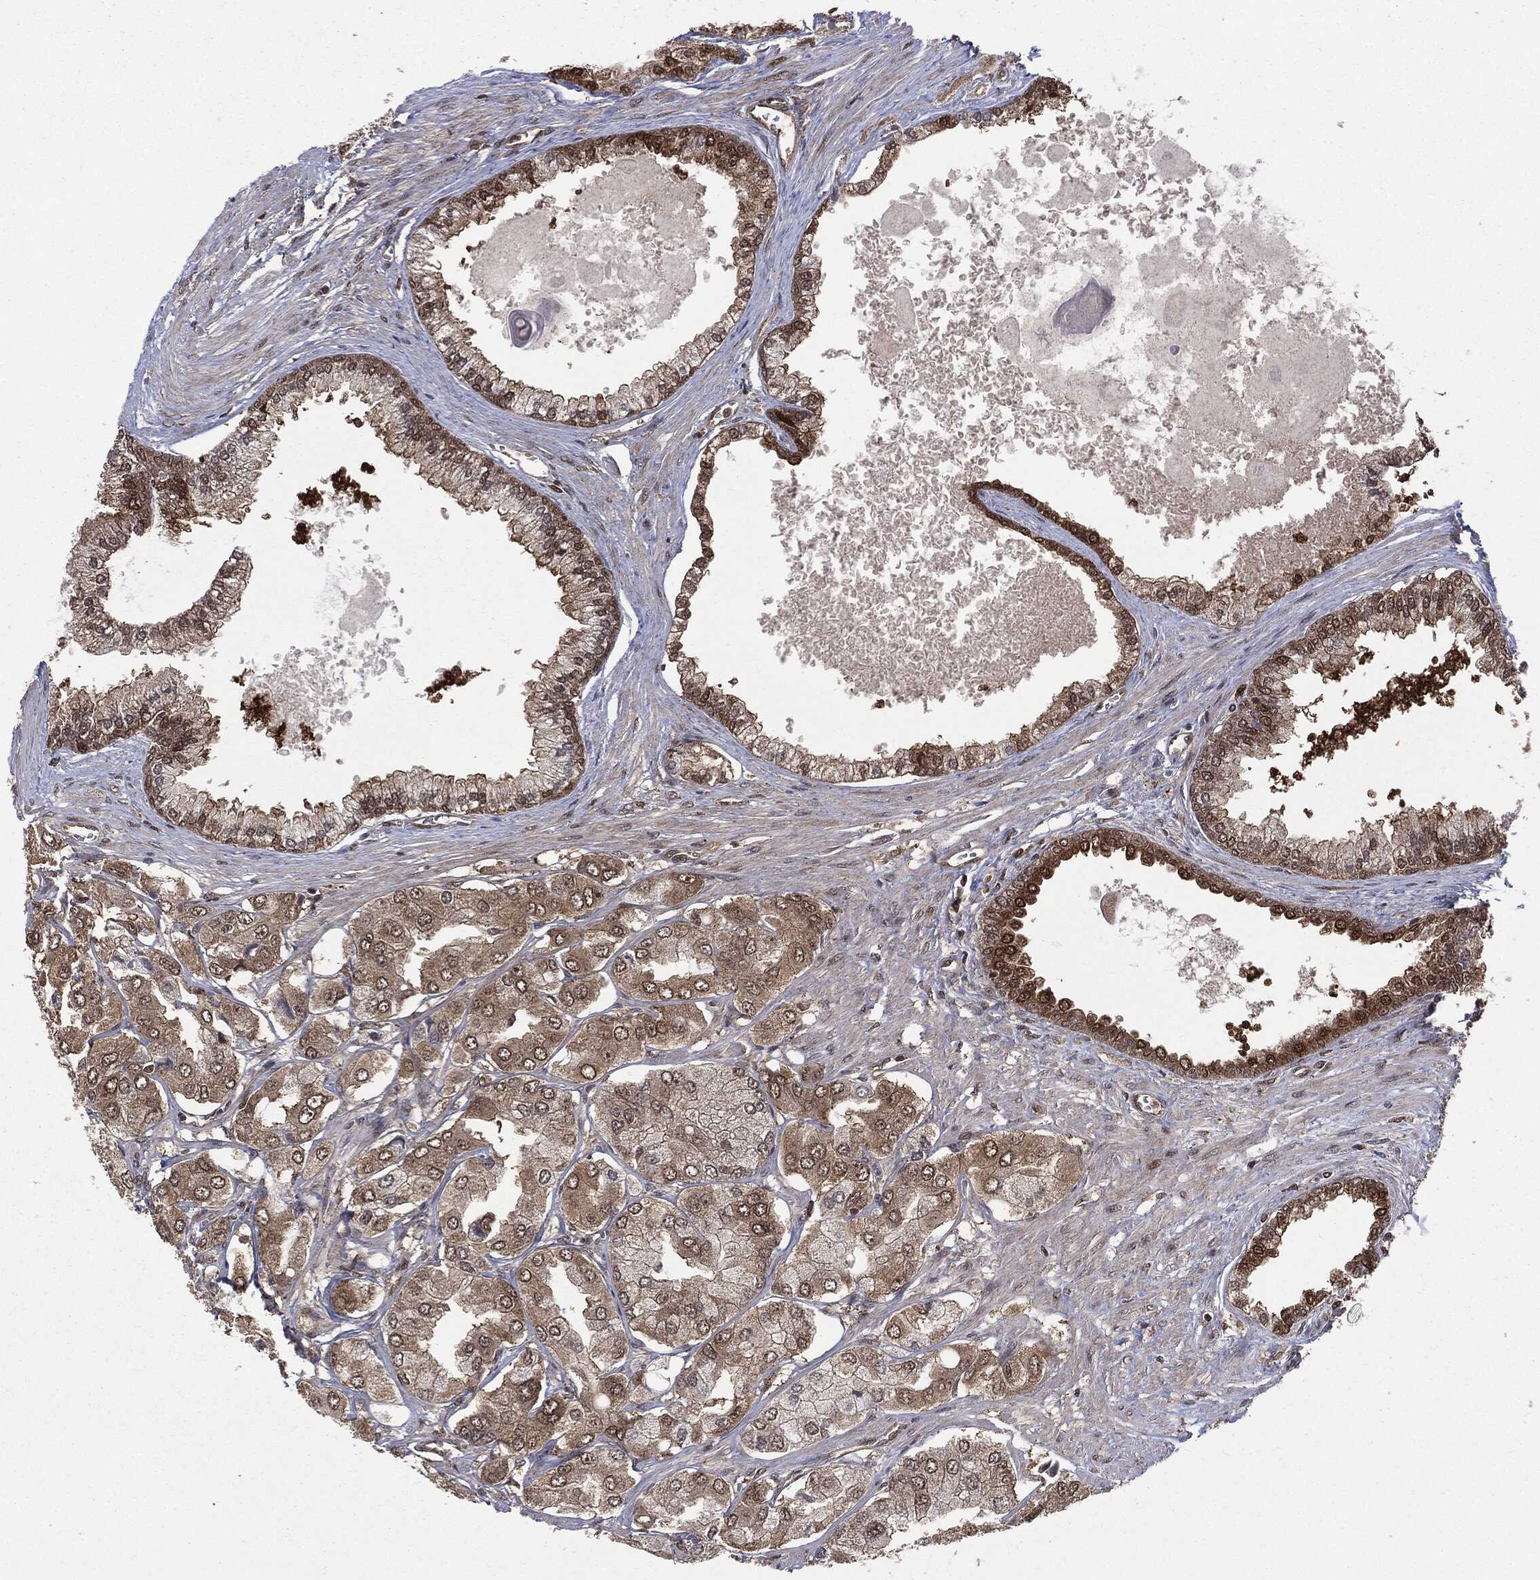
{"staining": {"intensity": "weak", "quantity": "25%-75%", "location": "cytoplasmic/membranous,nuclear"}, "tissue": "prostate cancer", "cell_type": "Tumor cells", "image_type": "cancer", "snomed": [{"axis": "morphology", "description": "Adenocarcinoma, Low grade"}, {"axis": "topography", "description": "Prostate"}], "caption": "Human prostate cancer stained for a protein (brown) exhibits weak cytoplasmic/membranous and nuclear positive staining in approximately 25%-75% of tumor cells.", "gene": "PTPA", "patient": {"sex": "male", "age": 69}}